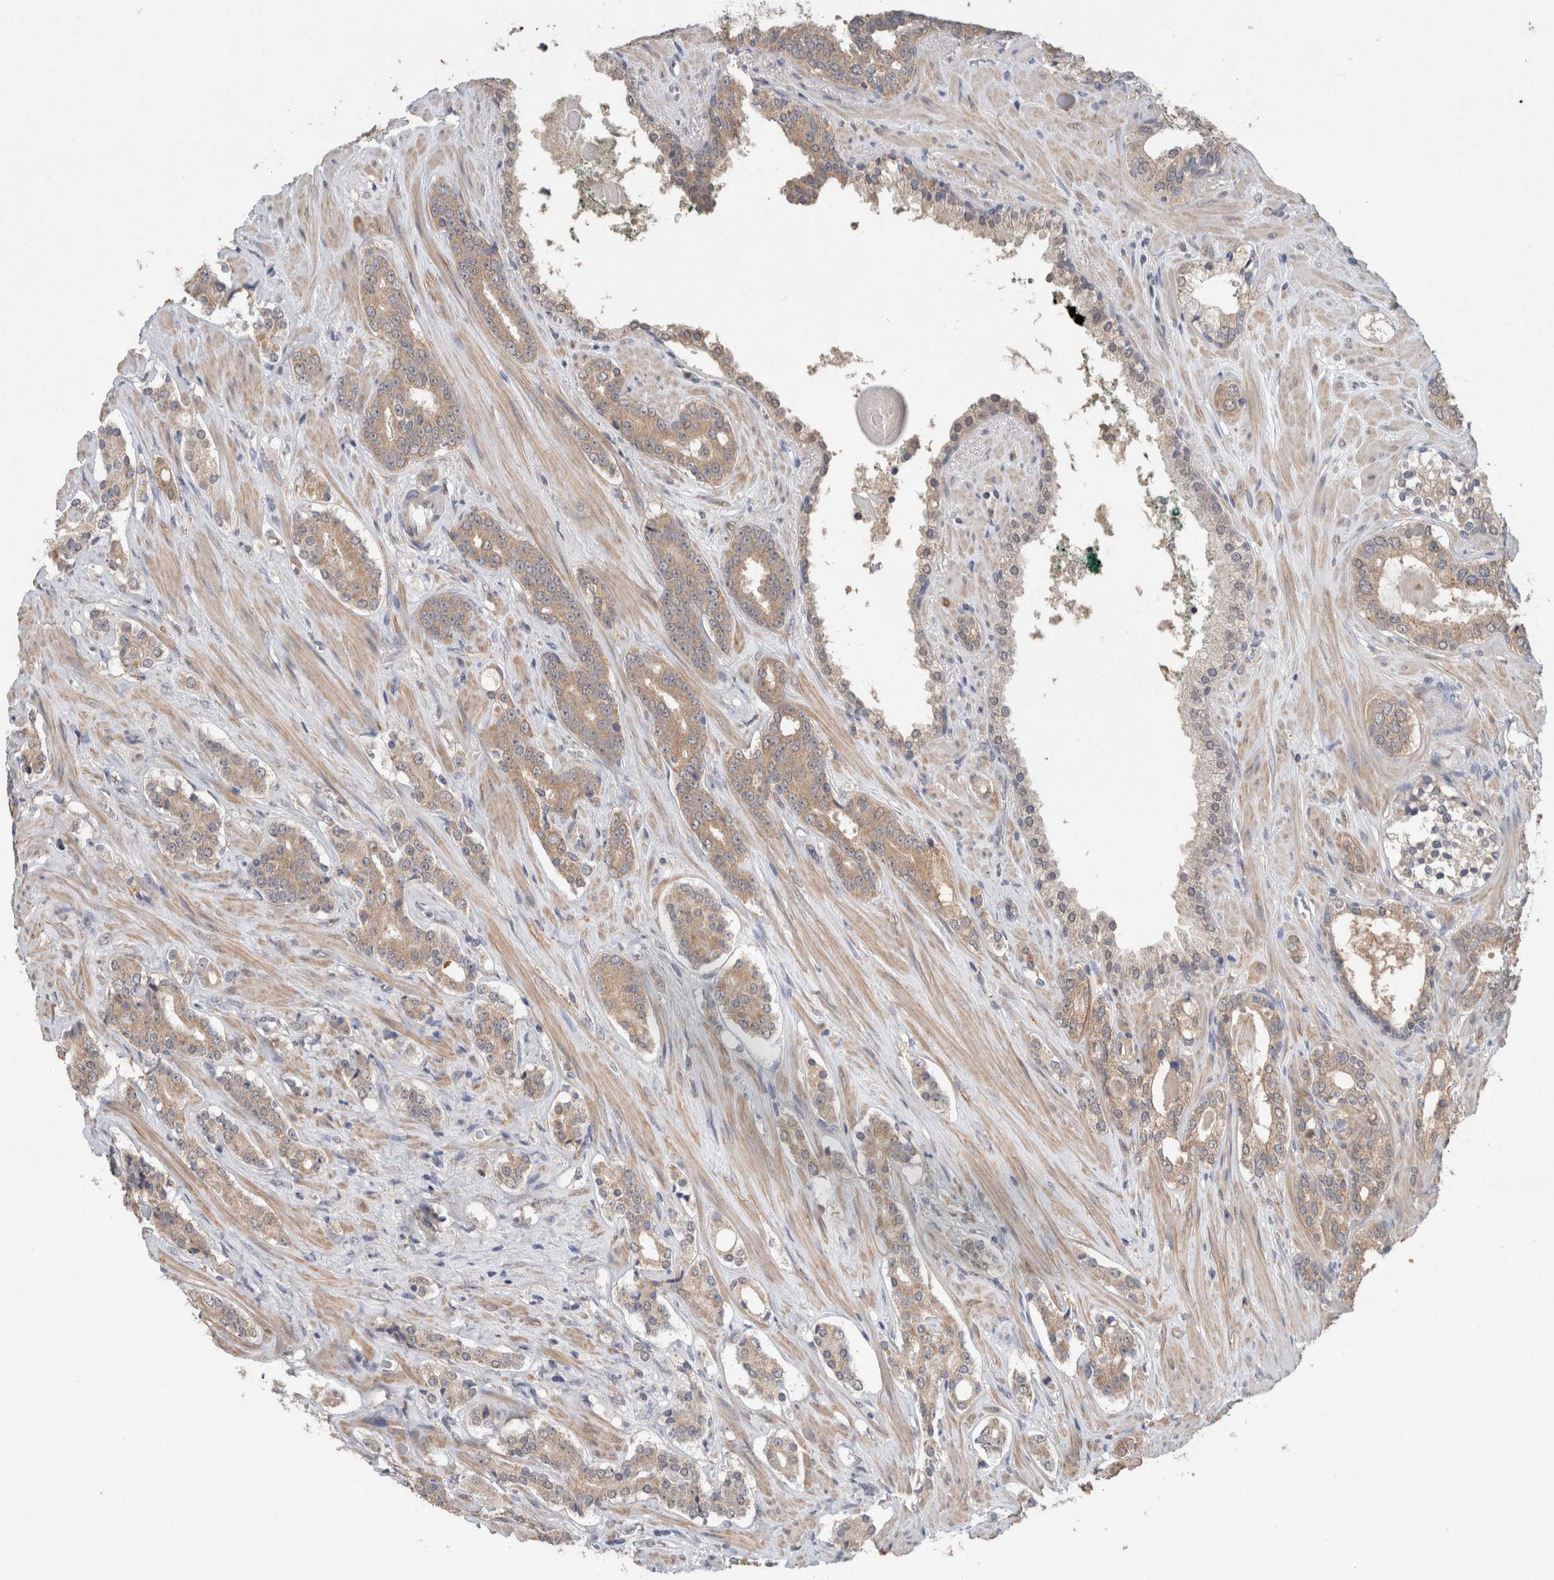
{"staining": {"intensity": "moderate", "quantity": ">75%", "location": "cytoplasmic/membranous"}, "tissue": "prostate cancer", "cell_type": "Tumor cells", "image_type": "cancer", "snomed": [{"axis": "morphology", "description": "Adenocarcinoma, High grade"}, {"axis": "topography", "description": "Prostate"}], "caption": "Immunohistochemistry (IHC) of human prostate cancer (adenocarcinoma (high-grade)) demonstrates medium levels of moderate cytoplasmic/membranous staining in approximately >75% of tumor cells.", "gene": "RAB14", "patient": {"sex": "male", "age": 71}}